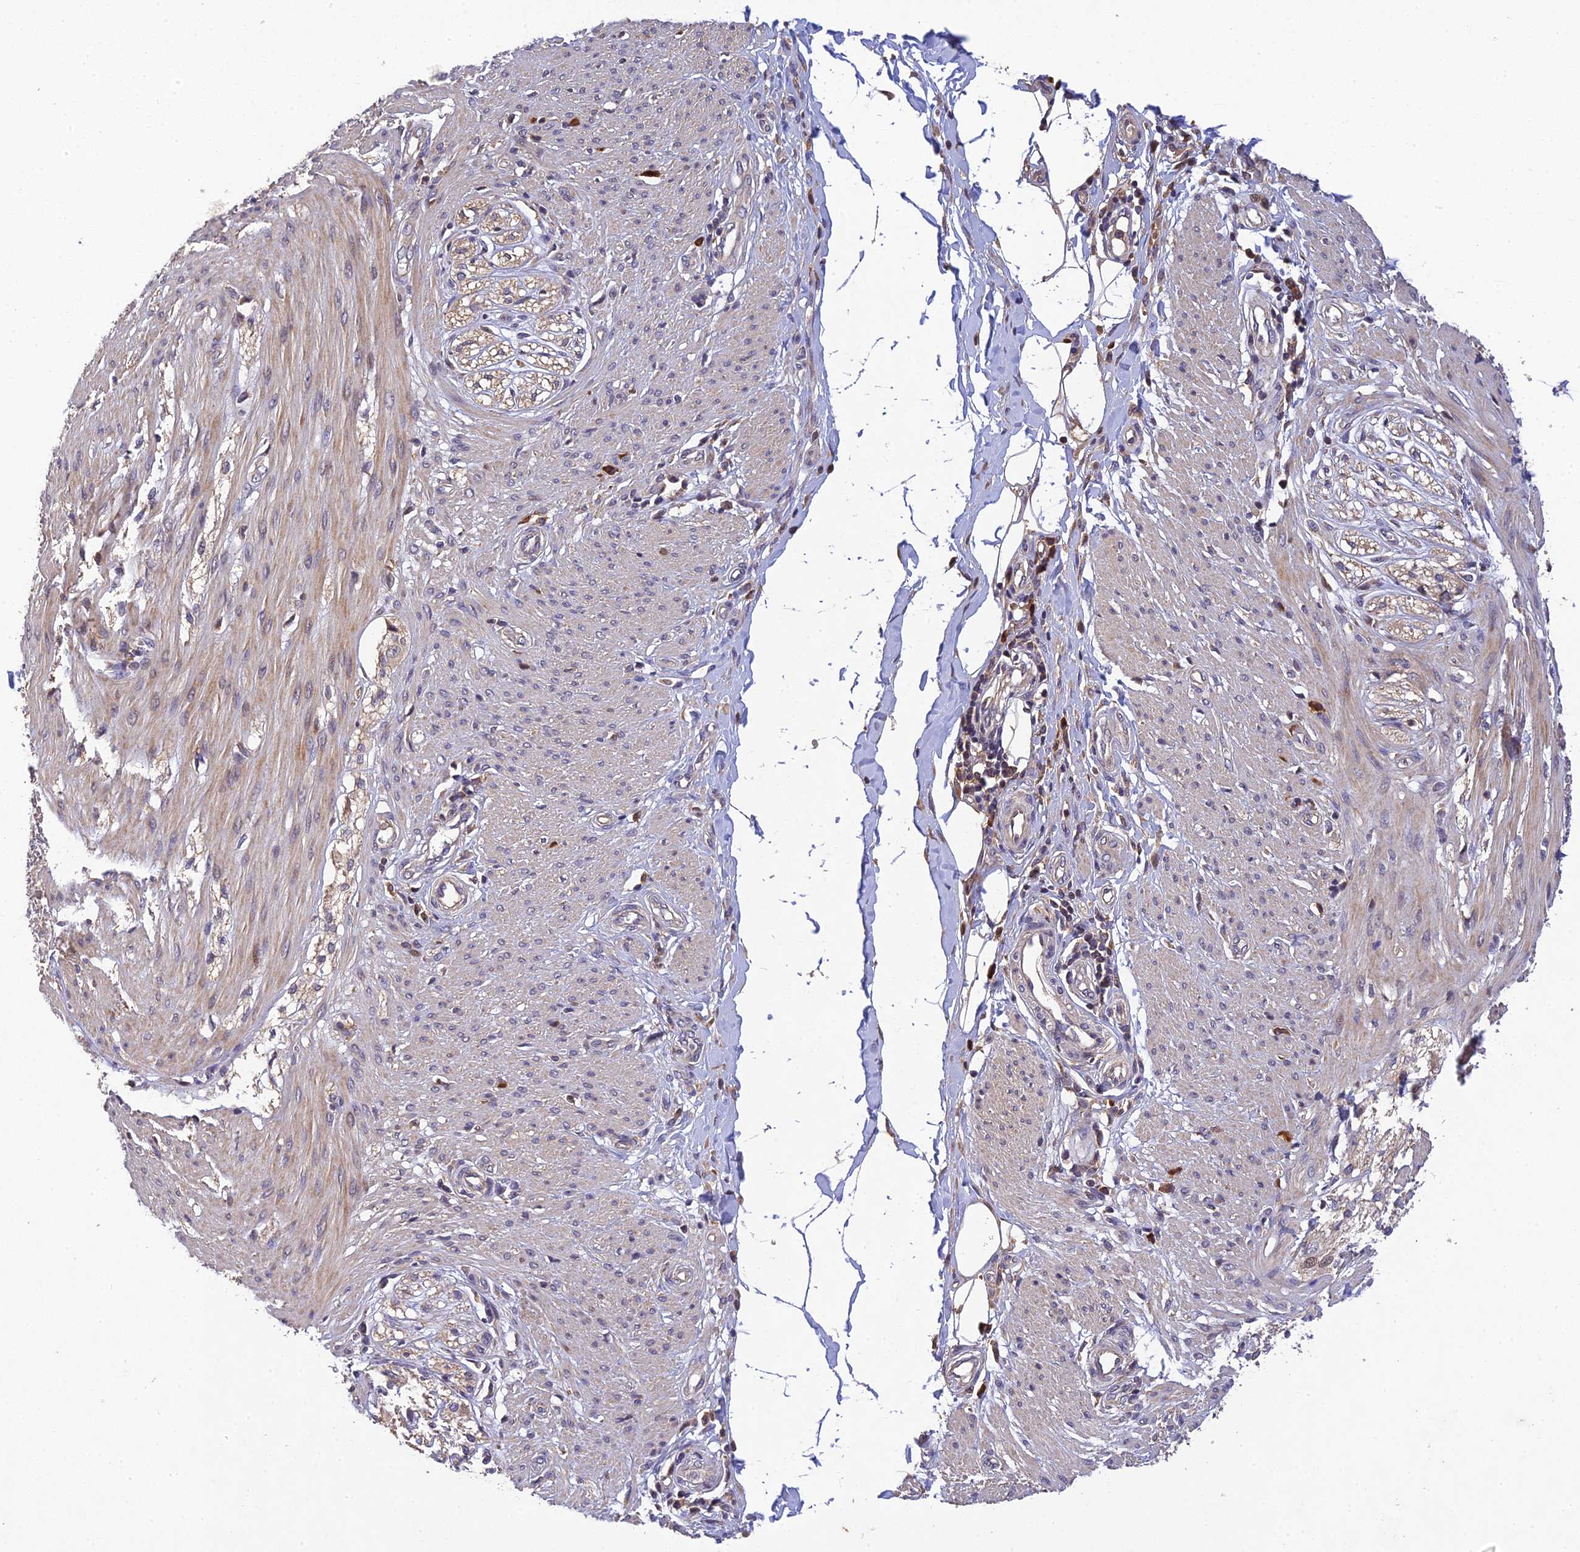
{"staining": {"intensity": "moderate", "quantity": "25%-75%", "location": "cytoplasmic/membranous"}, "tissue": "smooth muscle", "cell_type": "Smooth muscle cells", "image_type": "normal", "snomed": [{"axis": "morphology", "description": "Normal tissue, NOS"}, {"axis": "morphology", "description": "Adenocarcinoma, NOS"}, {"axis": "topography", "description": "Colon"}, {"axis": "topography", "description": "Peripheral nerve tissue"}], "caption": "Immunohistochemistry (IHC) histopathology image of normal smooth muscle stained for a protein (brown), which exhibits medium levels of moderate cytoplasmic/membranous expression in approximately 25%-75% of smooth muscle cells.", "gene": "DENND5B", "patient": {"sex": "male", "age": 14}}